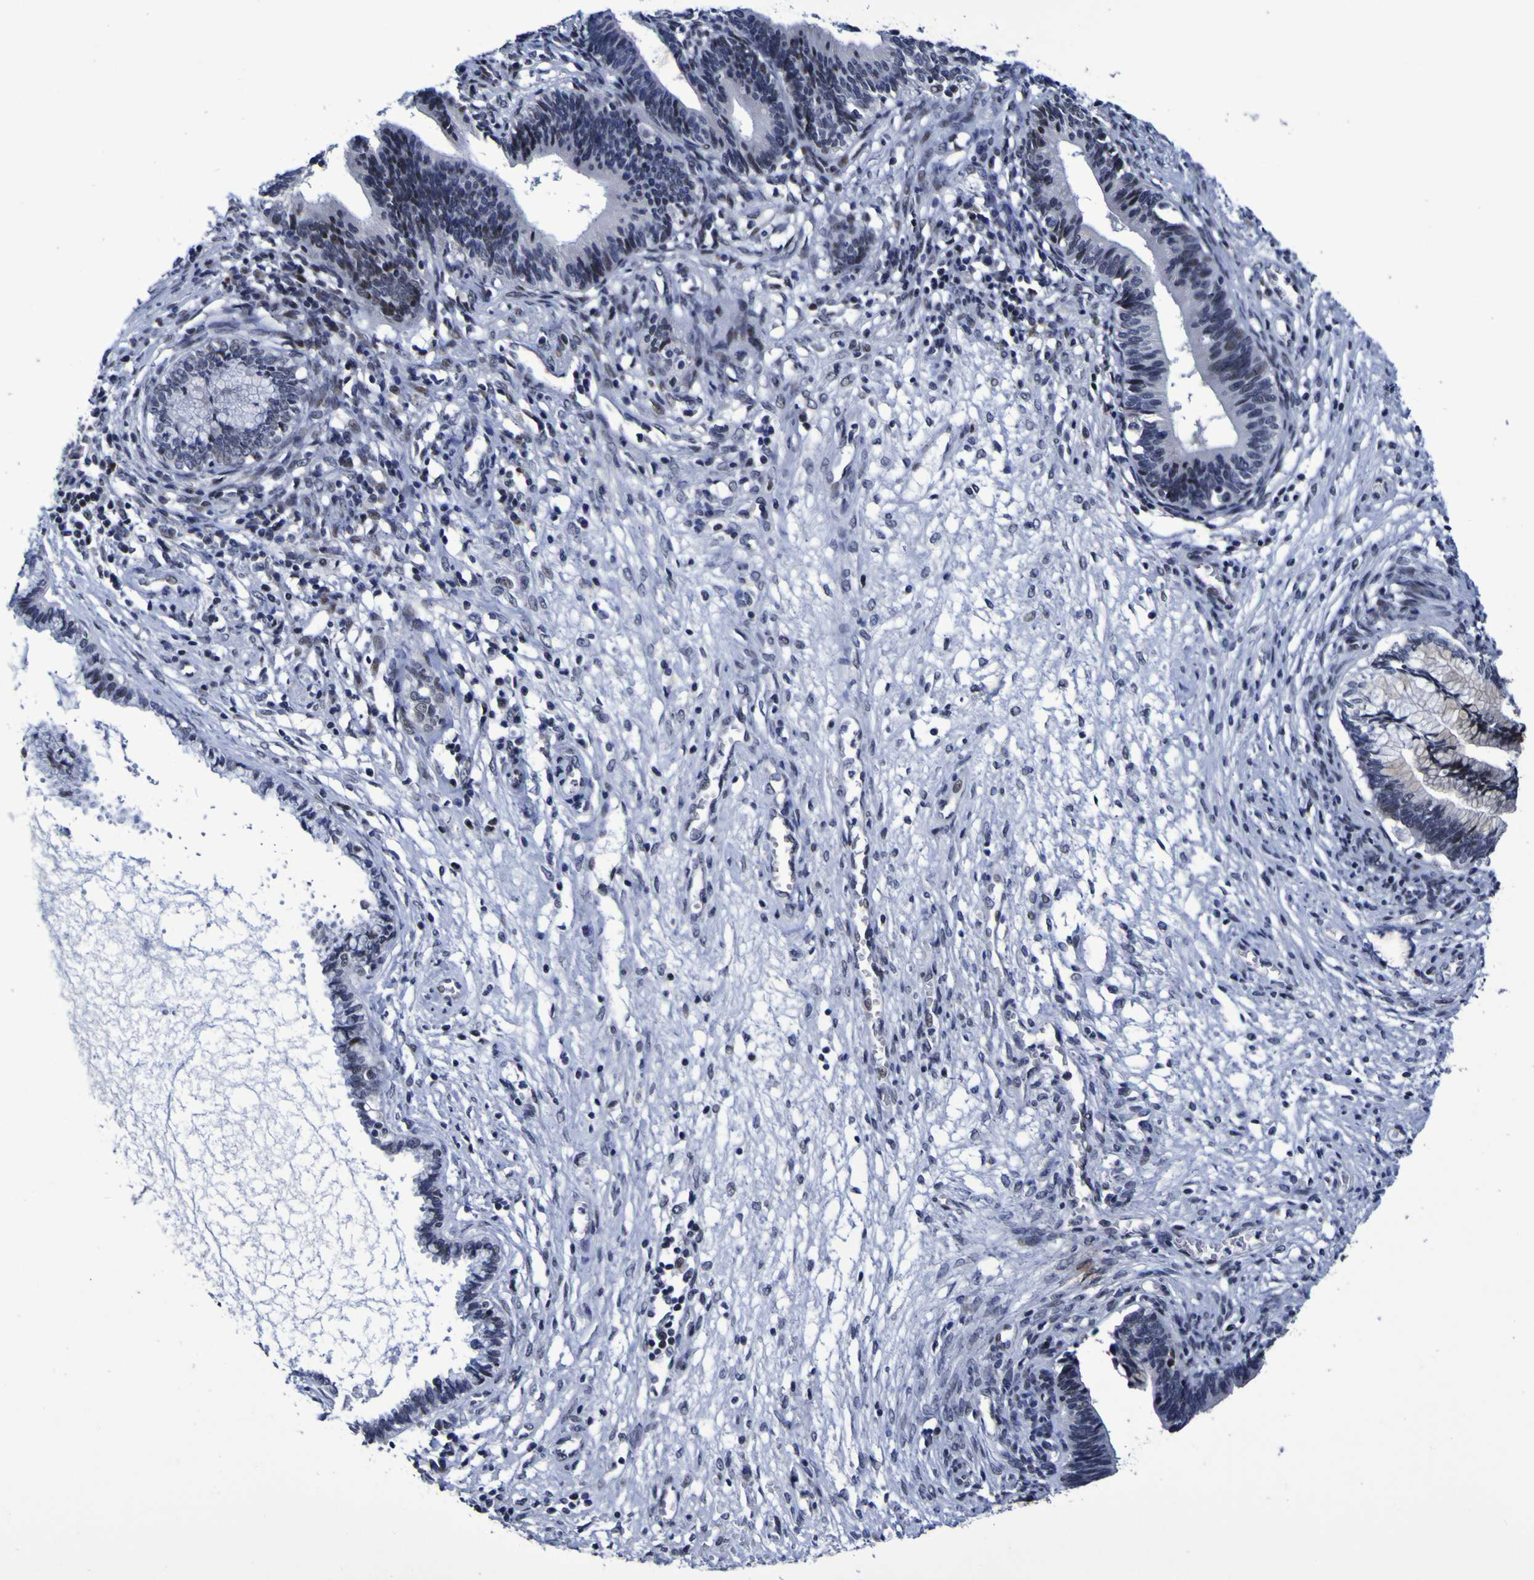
{"staining": {"intensity": "weak", "quantity": "<25%", "location": "nuclear"}, "tissue": "cervical cancer", "cell_type": "Tumor cells", "image_type": "cancer", "snomed": [{"axis": "morphology", "description": "Adenocarcinoma, NOS"}, {"axis": "topography", "description": "Cervix"}], "caption": "A histopathology image of cervical adenocarcinoma stained for a protein exhibits no brown staining in tumor cells. The staining is performed using DAB brown chromogen with nuclei counter-stained in using hematoxylin.", "gene": "MBD3", "patient": {"sex": "female", "age": 44}}